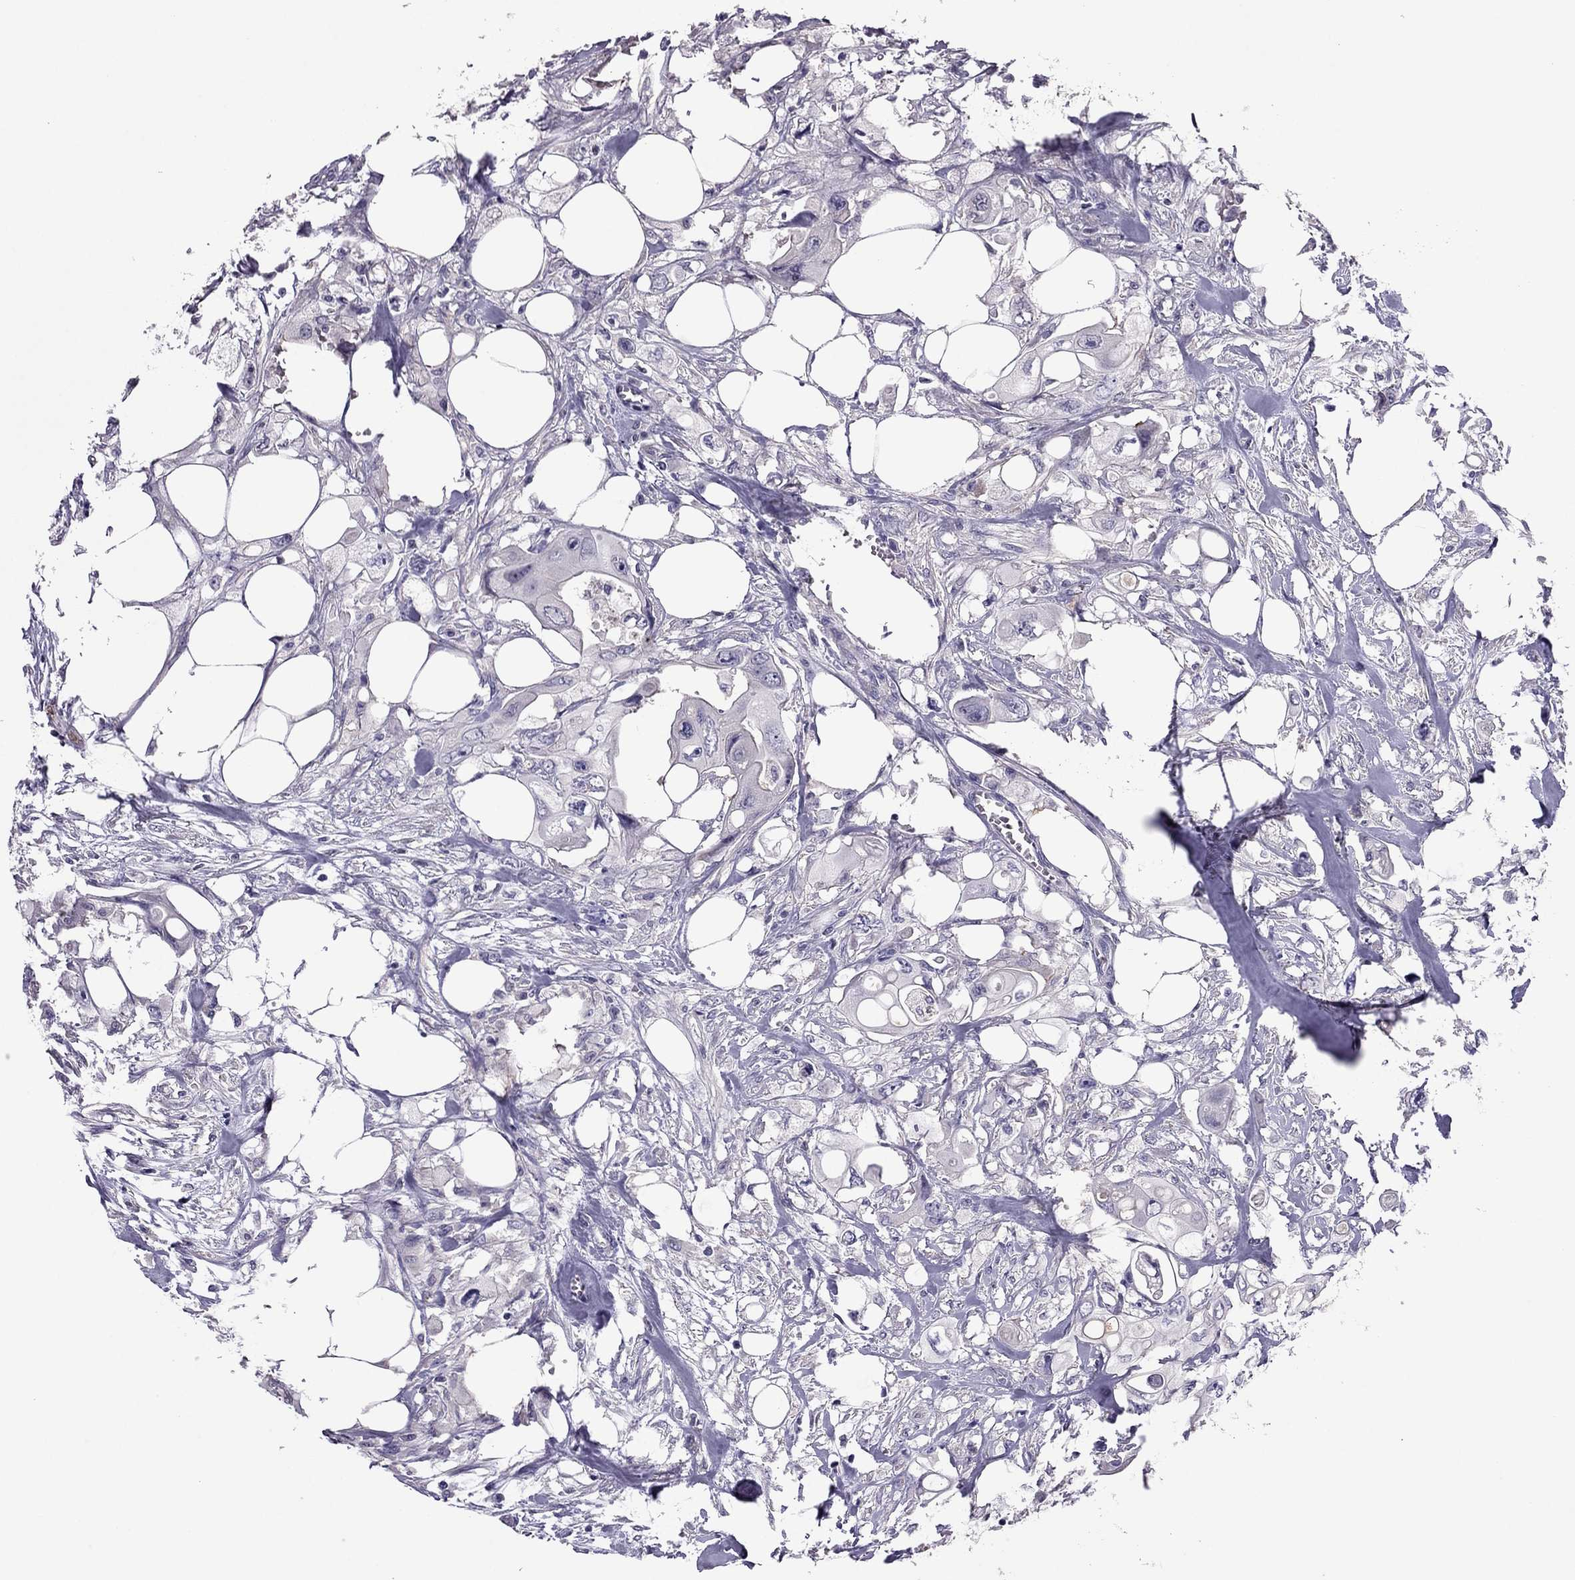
{"staining": {"intensity": "negative", "quantity": "none", "location": "none"}, "tissue": "colorectal cancer", "cell_type": "Tumor cells", "image_type": "cancer", "snomed": [{"axis": "morphology", "description": "Adenocarcinoma, NOS"}, {"axis": "topography", "description": "Rectum"}], "caption": "High power microscopy image of an immunohistochemistry image of colorectal cancer (adenocarcinoma), revealing no significant staining in tumor cells.", "gene": "SLC16A8", "patient": {"sex": "male", "age": 63}}